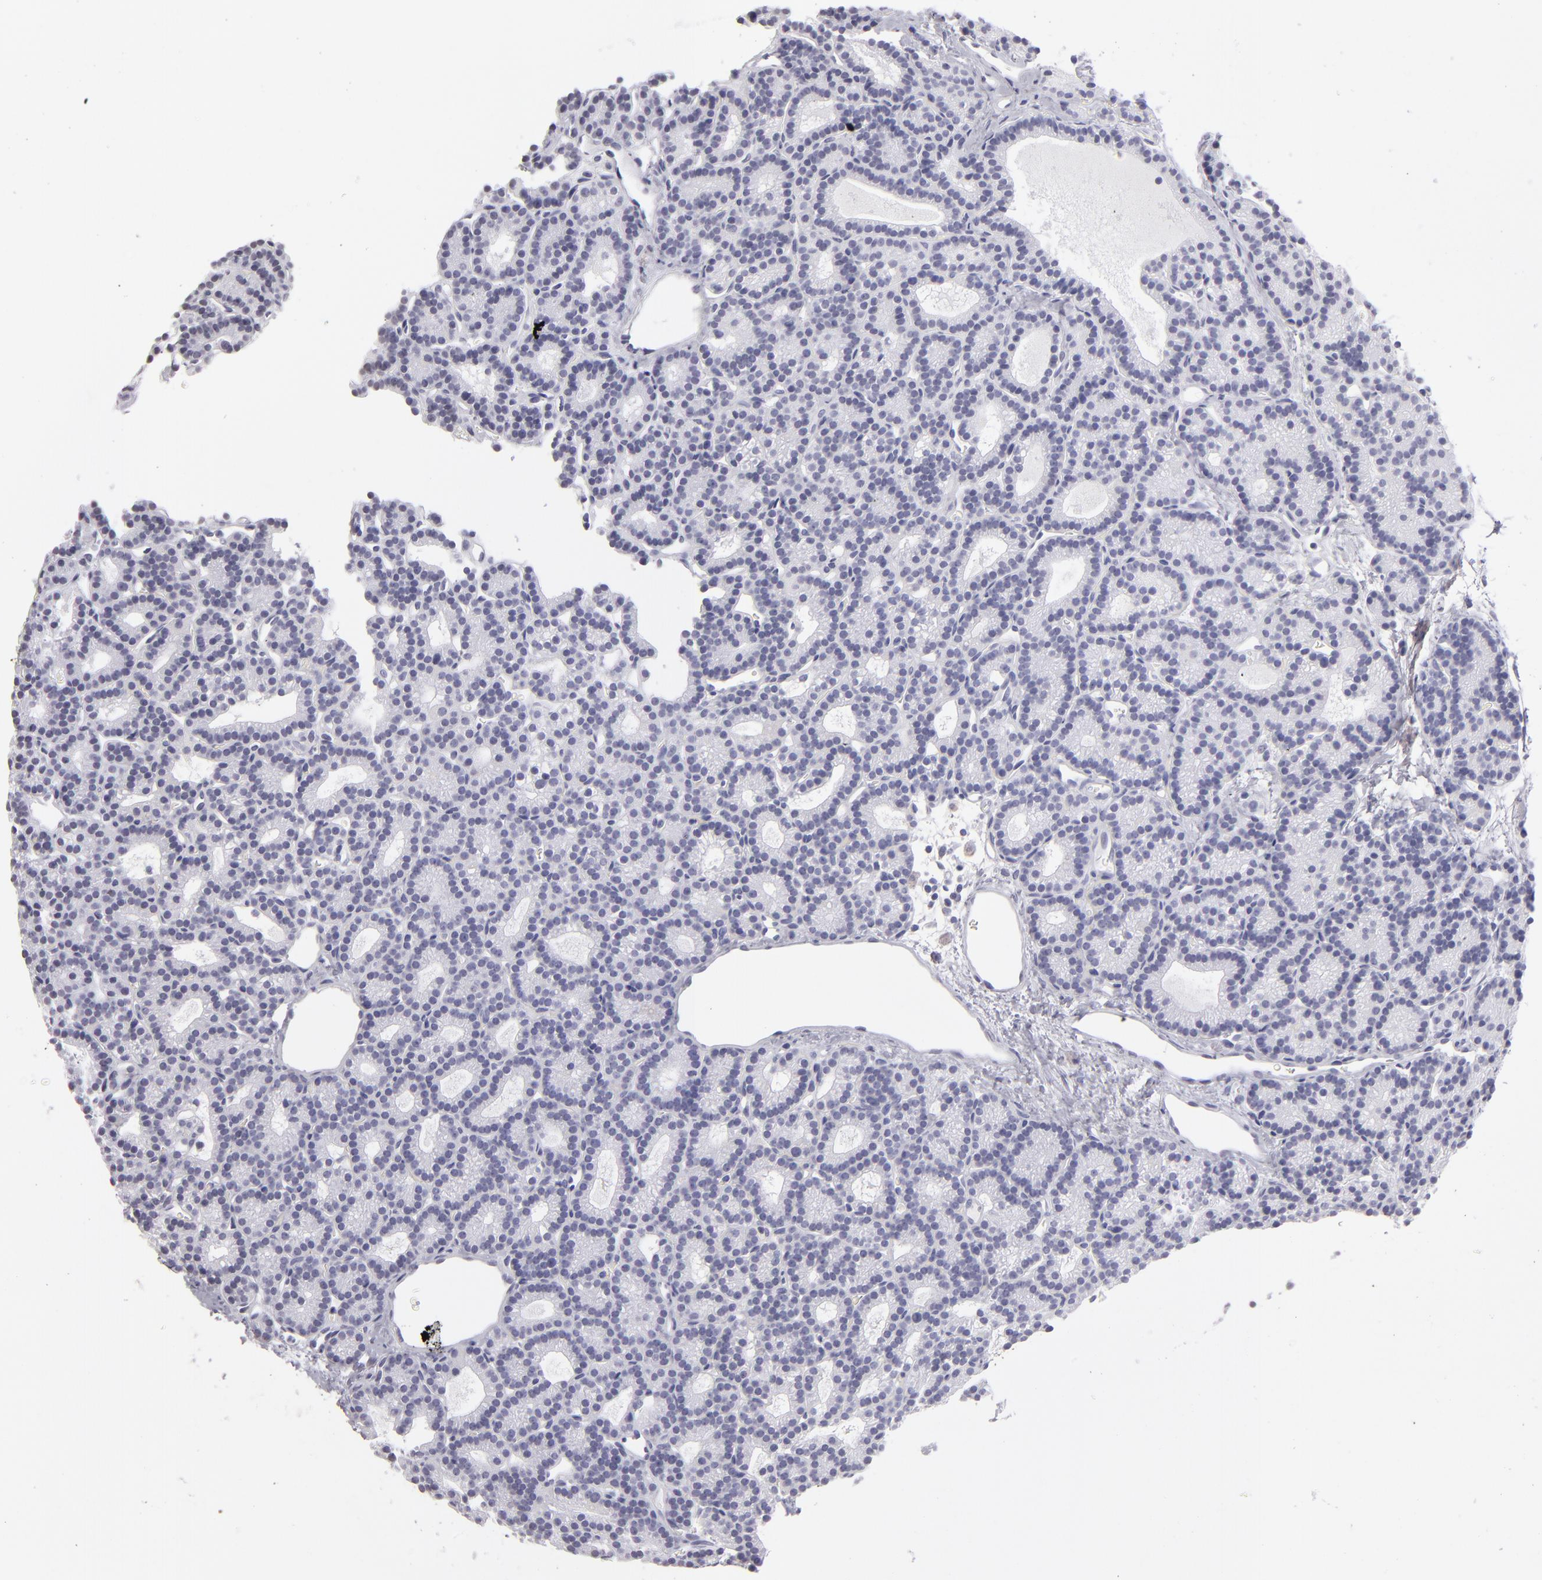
{"staining": {"intensity": "negative", "quantity": "none", "location": "none"}, "tissue": "parathyroid gland", "cell_type": "Glandular cells", "image_type": "normal", "snomed": [{"axis": "morphology", "description": "Normal tissue, NOS"}, {"axis": "topography", "description": "Parathyroid gland"}], "caption": "Immunohistochemistry histopathology image of normal parathyroid gland: human parathyroid gland stained with DAB (3,3'-diaminobenzidine) exhibits no significant protein positivity in glandular cells.", "gene": "ALDOB", "patient": {"sex": "male", "age": 85}}